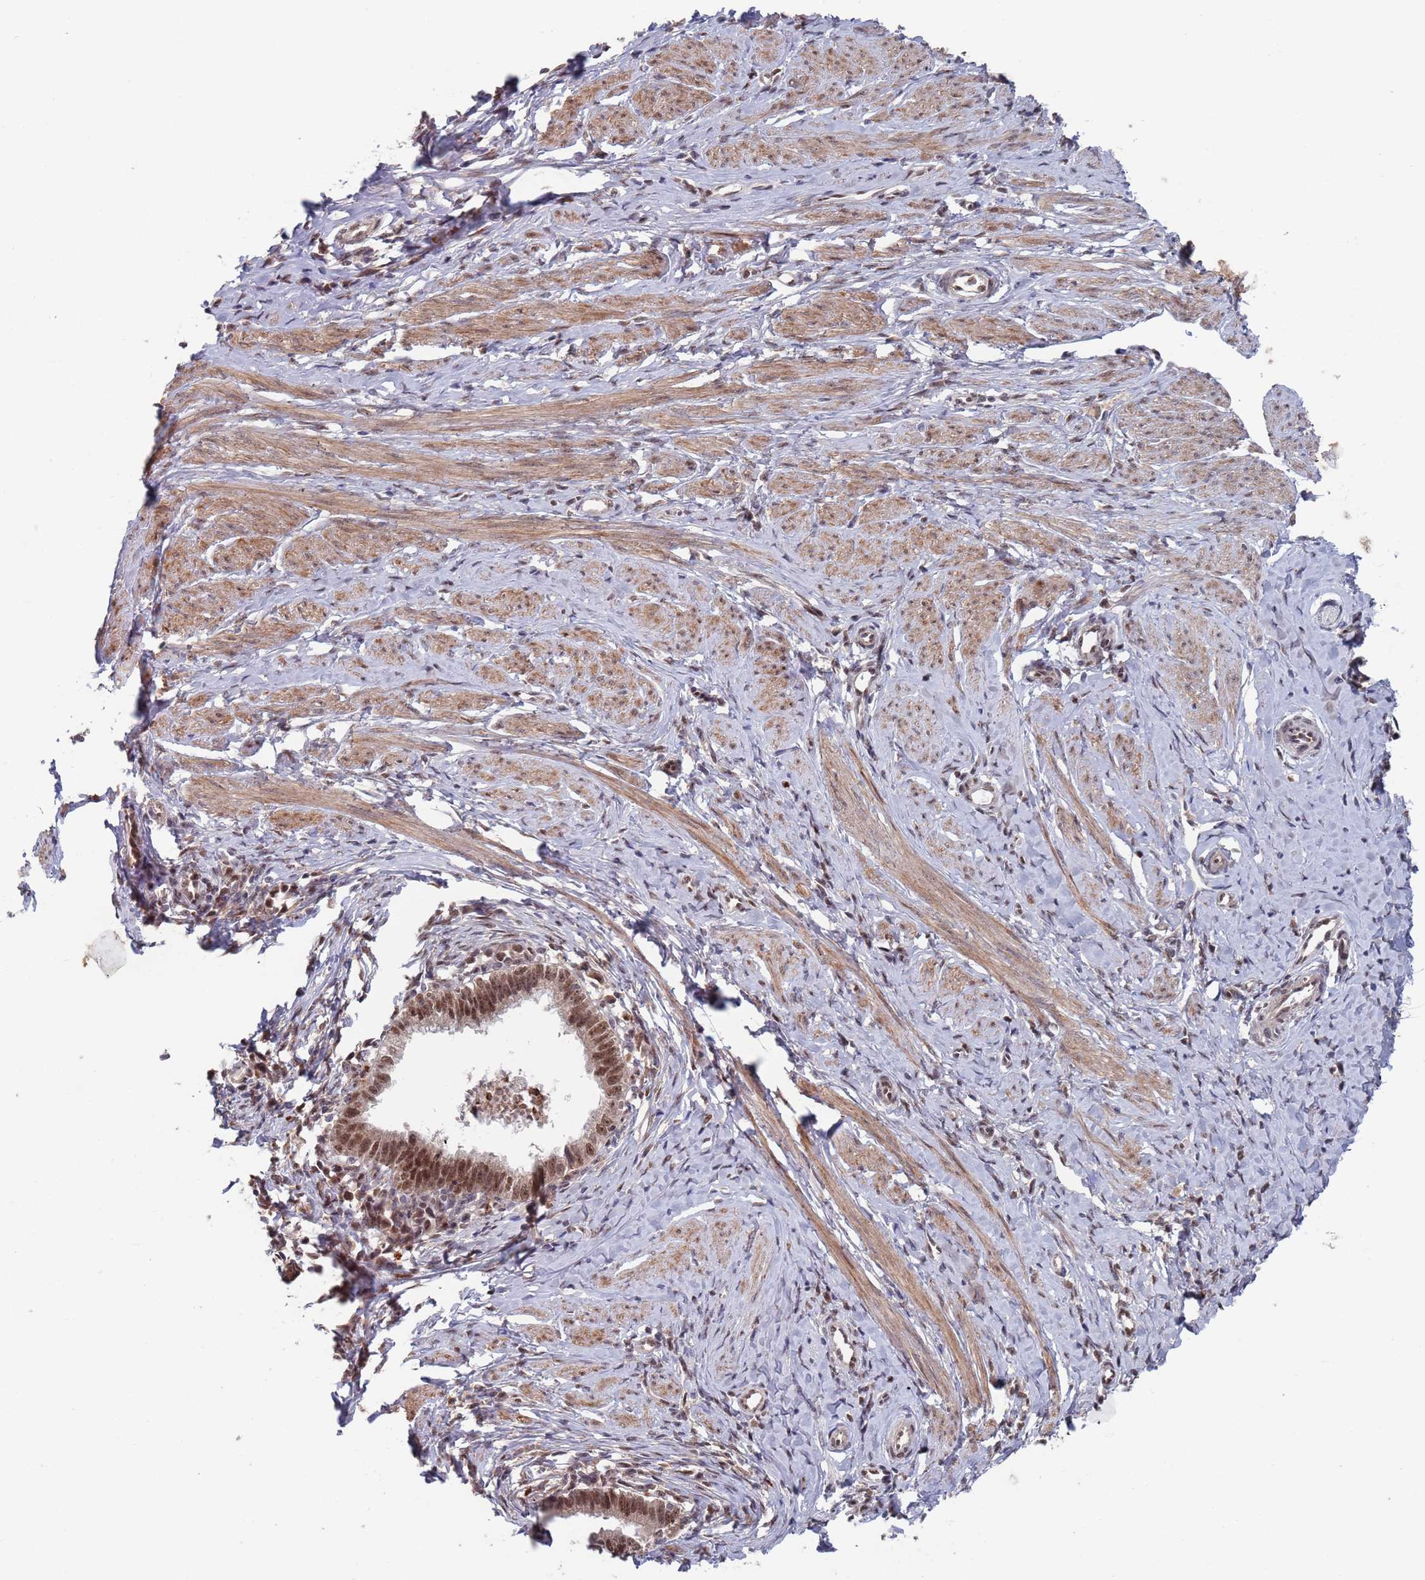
{"staining": {"intensity": "moderate", "quantity": ">75%", "location": "nuclear"}, "tissue": "cervical cancer", "cell_type": "Tumor cells", "image_type": "cancer", "snomed": [{"axis": "morphology", "description": "Adenocarcinoma, NOS"}, {"axis": "topography", "description": "Cervix"}], "caption": "The histopathology image displays staining of cervical adenocarcinoma, revealing moderate nuclear protein staining (brown color) within tumor cells.", "gene": "RPP25", "patient": {"sex": "female", "age": 36}}